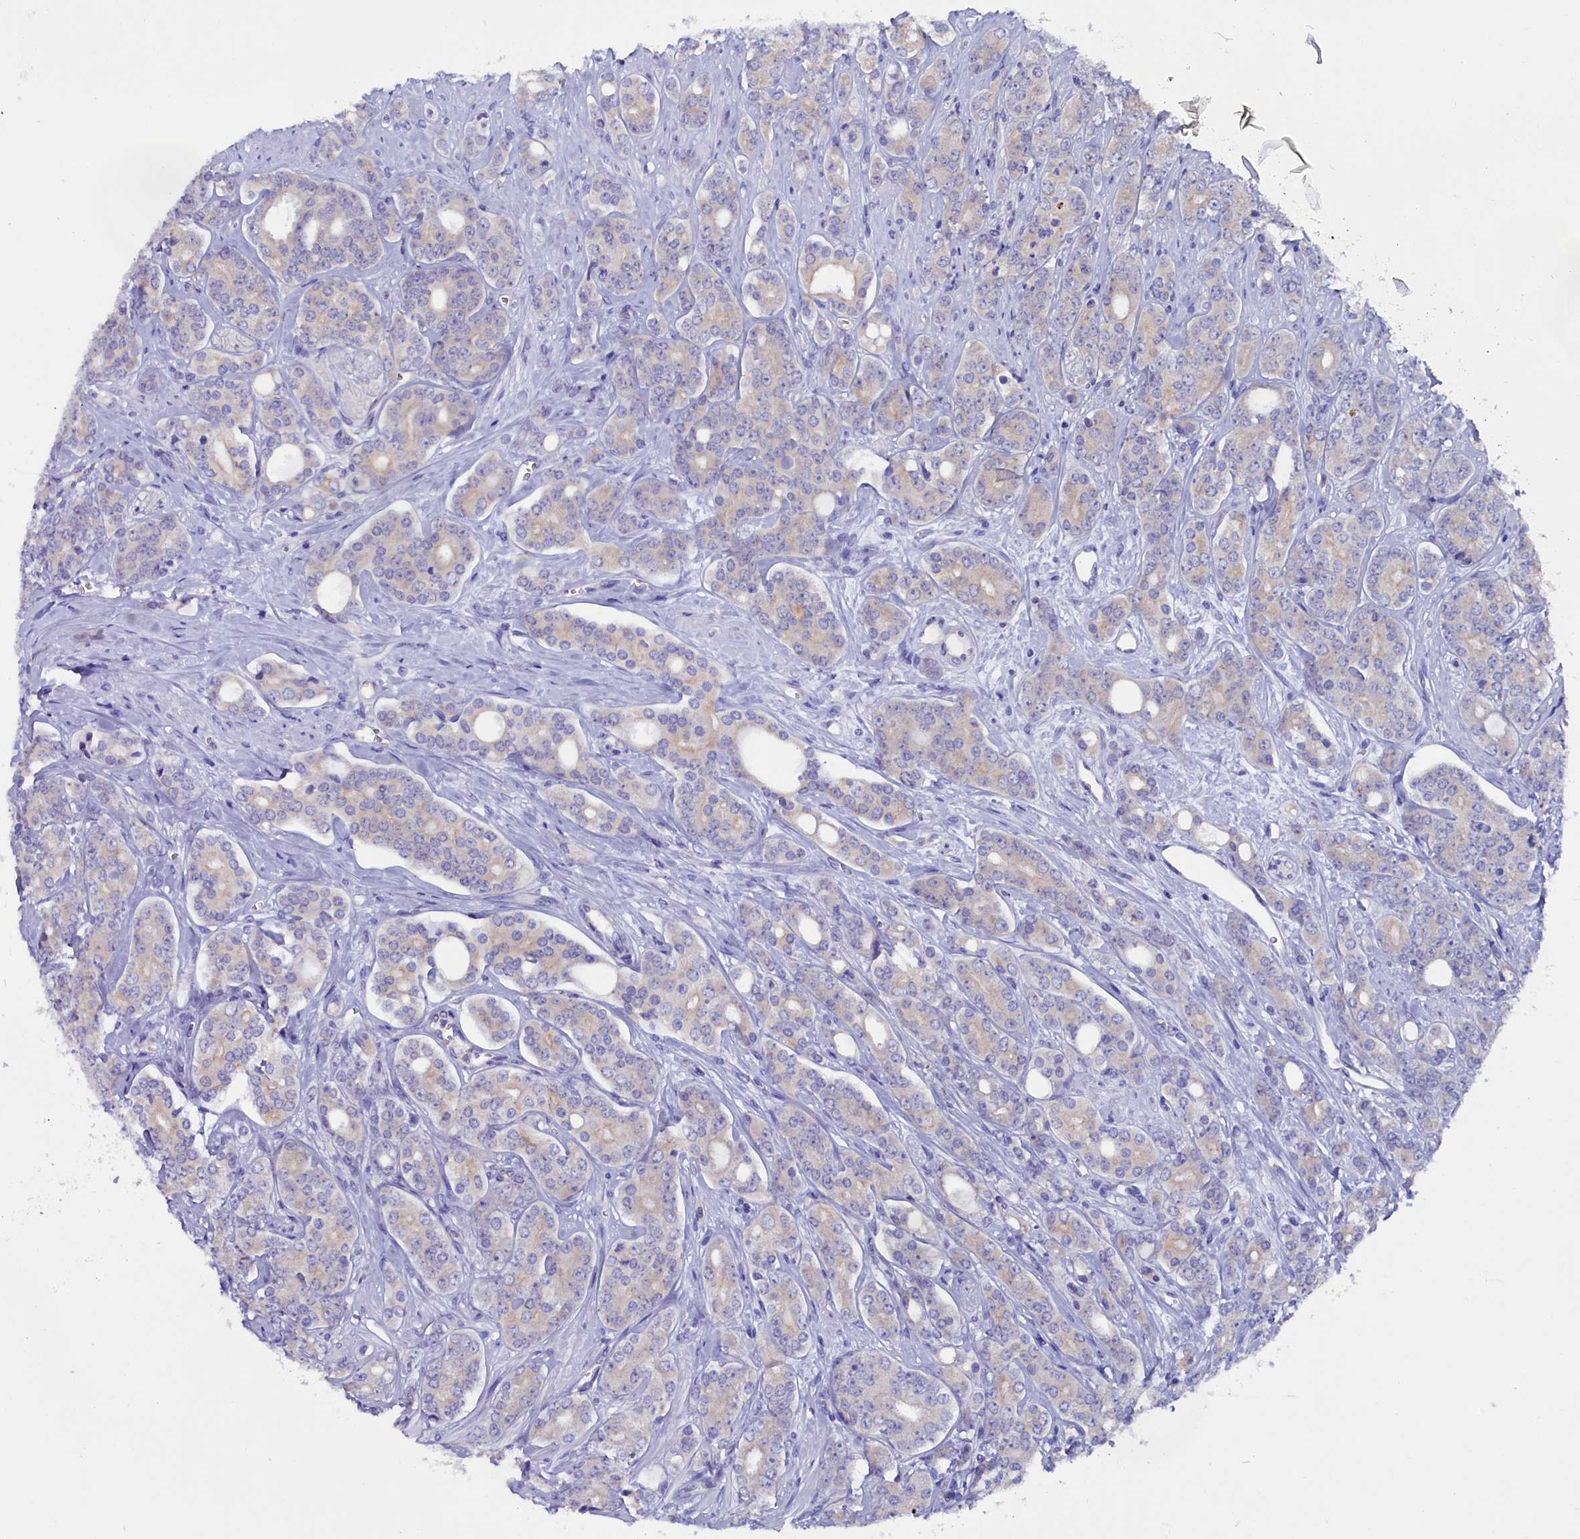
{"staining": {"intensity": "negative", "quantity": "none", "location": "none"}, "tissue": "prostate cancer", "cell_type": "Tumor cells", "image_type": "cancer", "snomed": [{"axis": "morphology", "description": "Adenocarcinoma, High grade"}, {"axis": "topography", "description": "Prostate"}], "caption": "Tumor cells are negative for brown protein staining in prostate high-grade adenocarcinoma.", "gene": "CIAPIN1", "patient": {"sex": "male", "age": 62}}